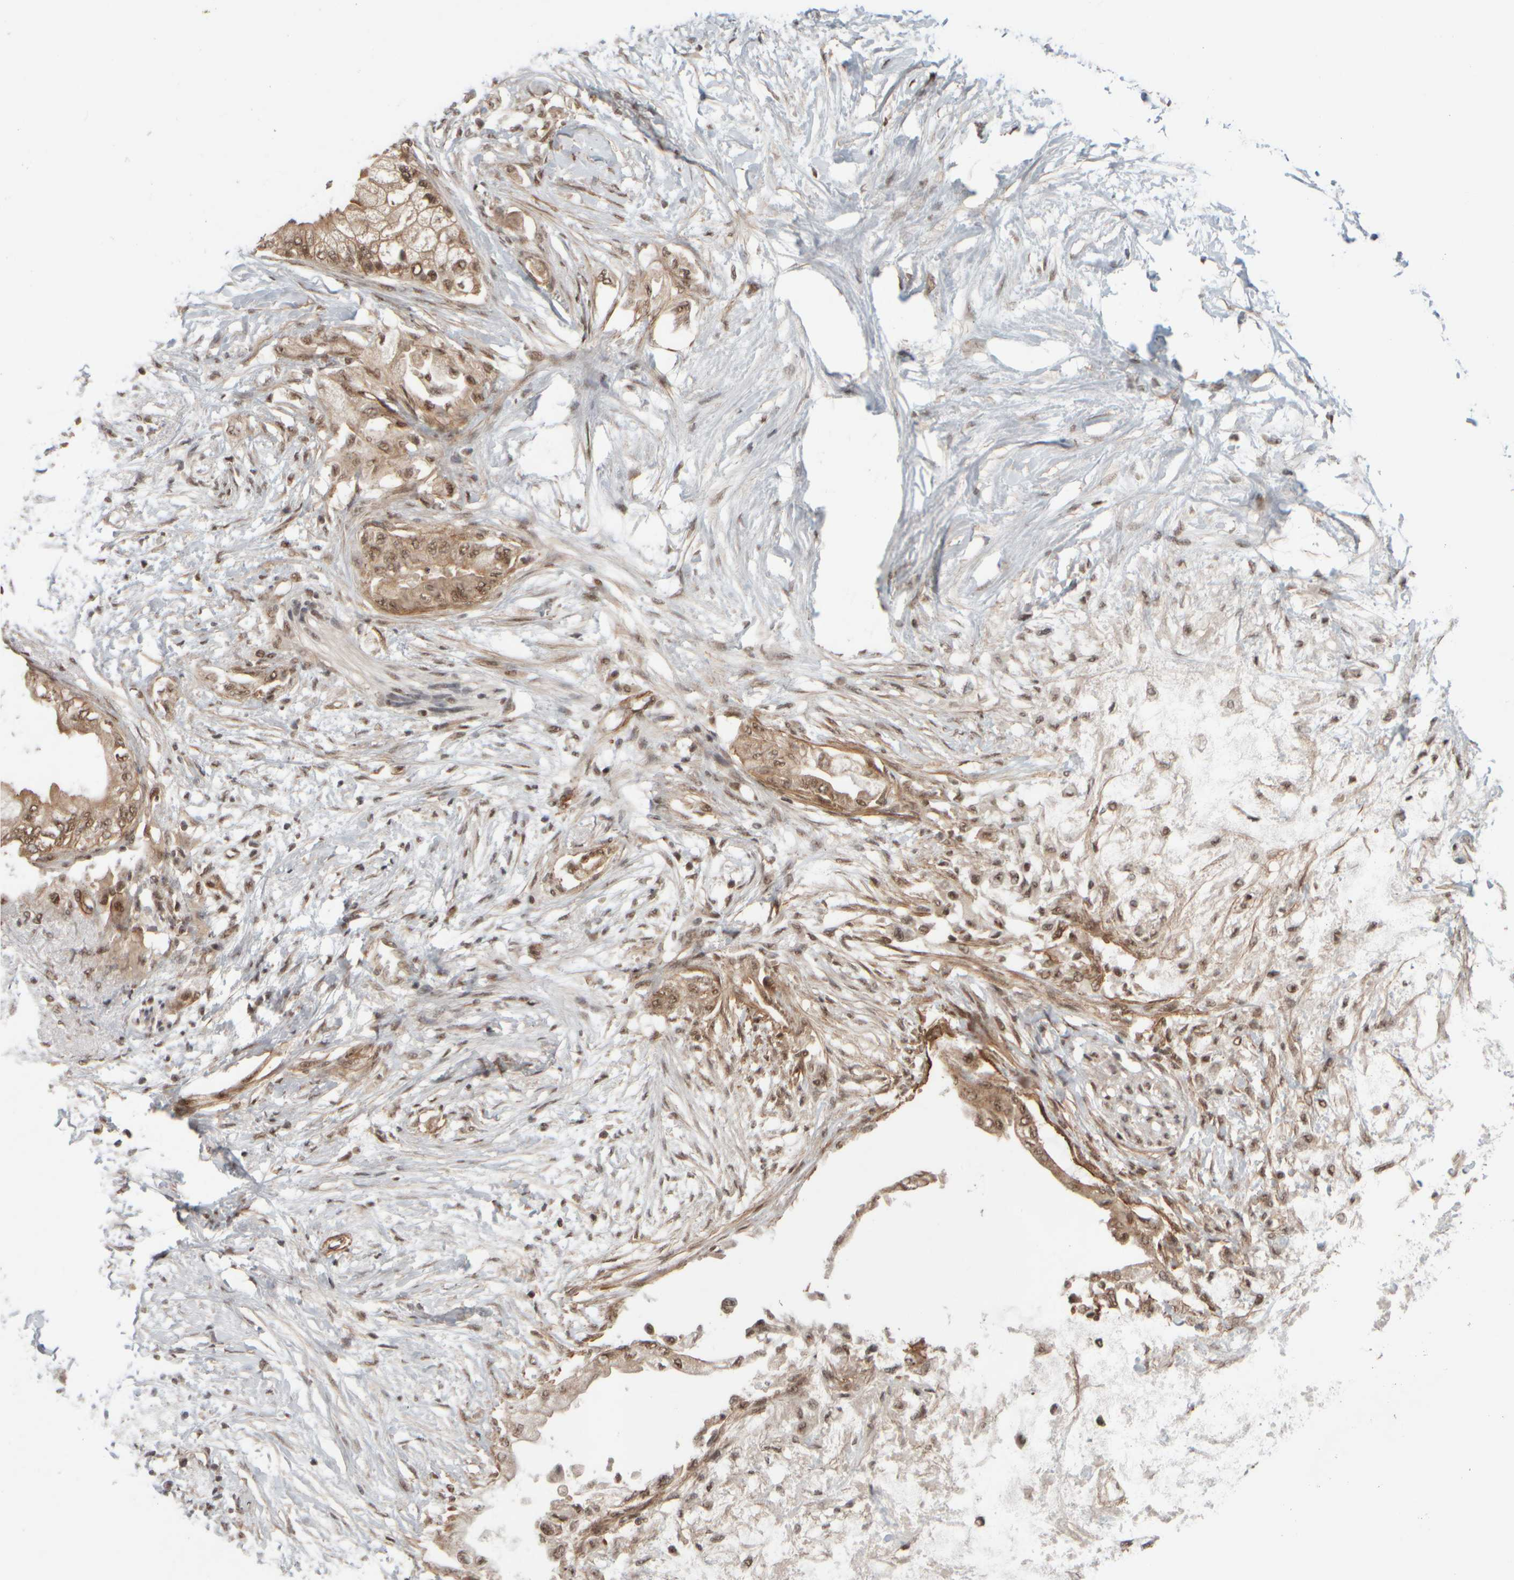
{"staining": {"intensity": "weak", "quantity": ">75%", "location": "cytoplasmic/membranous,nuclear"}, "tissue": "pancreatic cancer", "cell_type": "Tumor cells", "image_type": "cancer", "snomed": [{"axis": "morphology", "description": "Normal tissue, NOS"}, {"axis": "morphology", "description": "Adenocarcinoma, NOS"}, {"axis": "topography", "description": "Pancreas"}, {"axis": "topography", "description": "Duodenum"}], "caption": "Immunohistochemistry (IHC) histopathology image of human pancreatic cancer (adenocarcinoma) stained for a protein (brown), which displays low levels of weak cytoplasmic/membranous and nuclear expression in about >75% of tumor cells.", "gene": "SYNRG", "patient": {"sex": "female", "age": 60}}